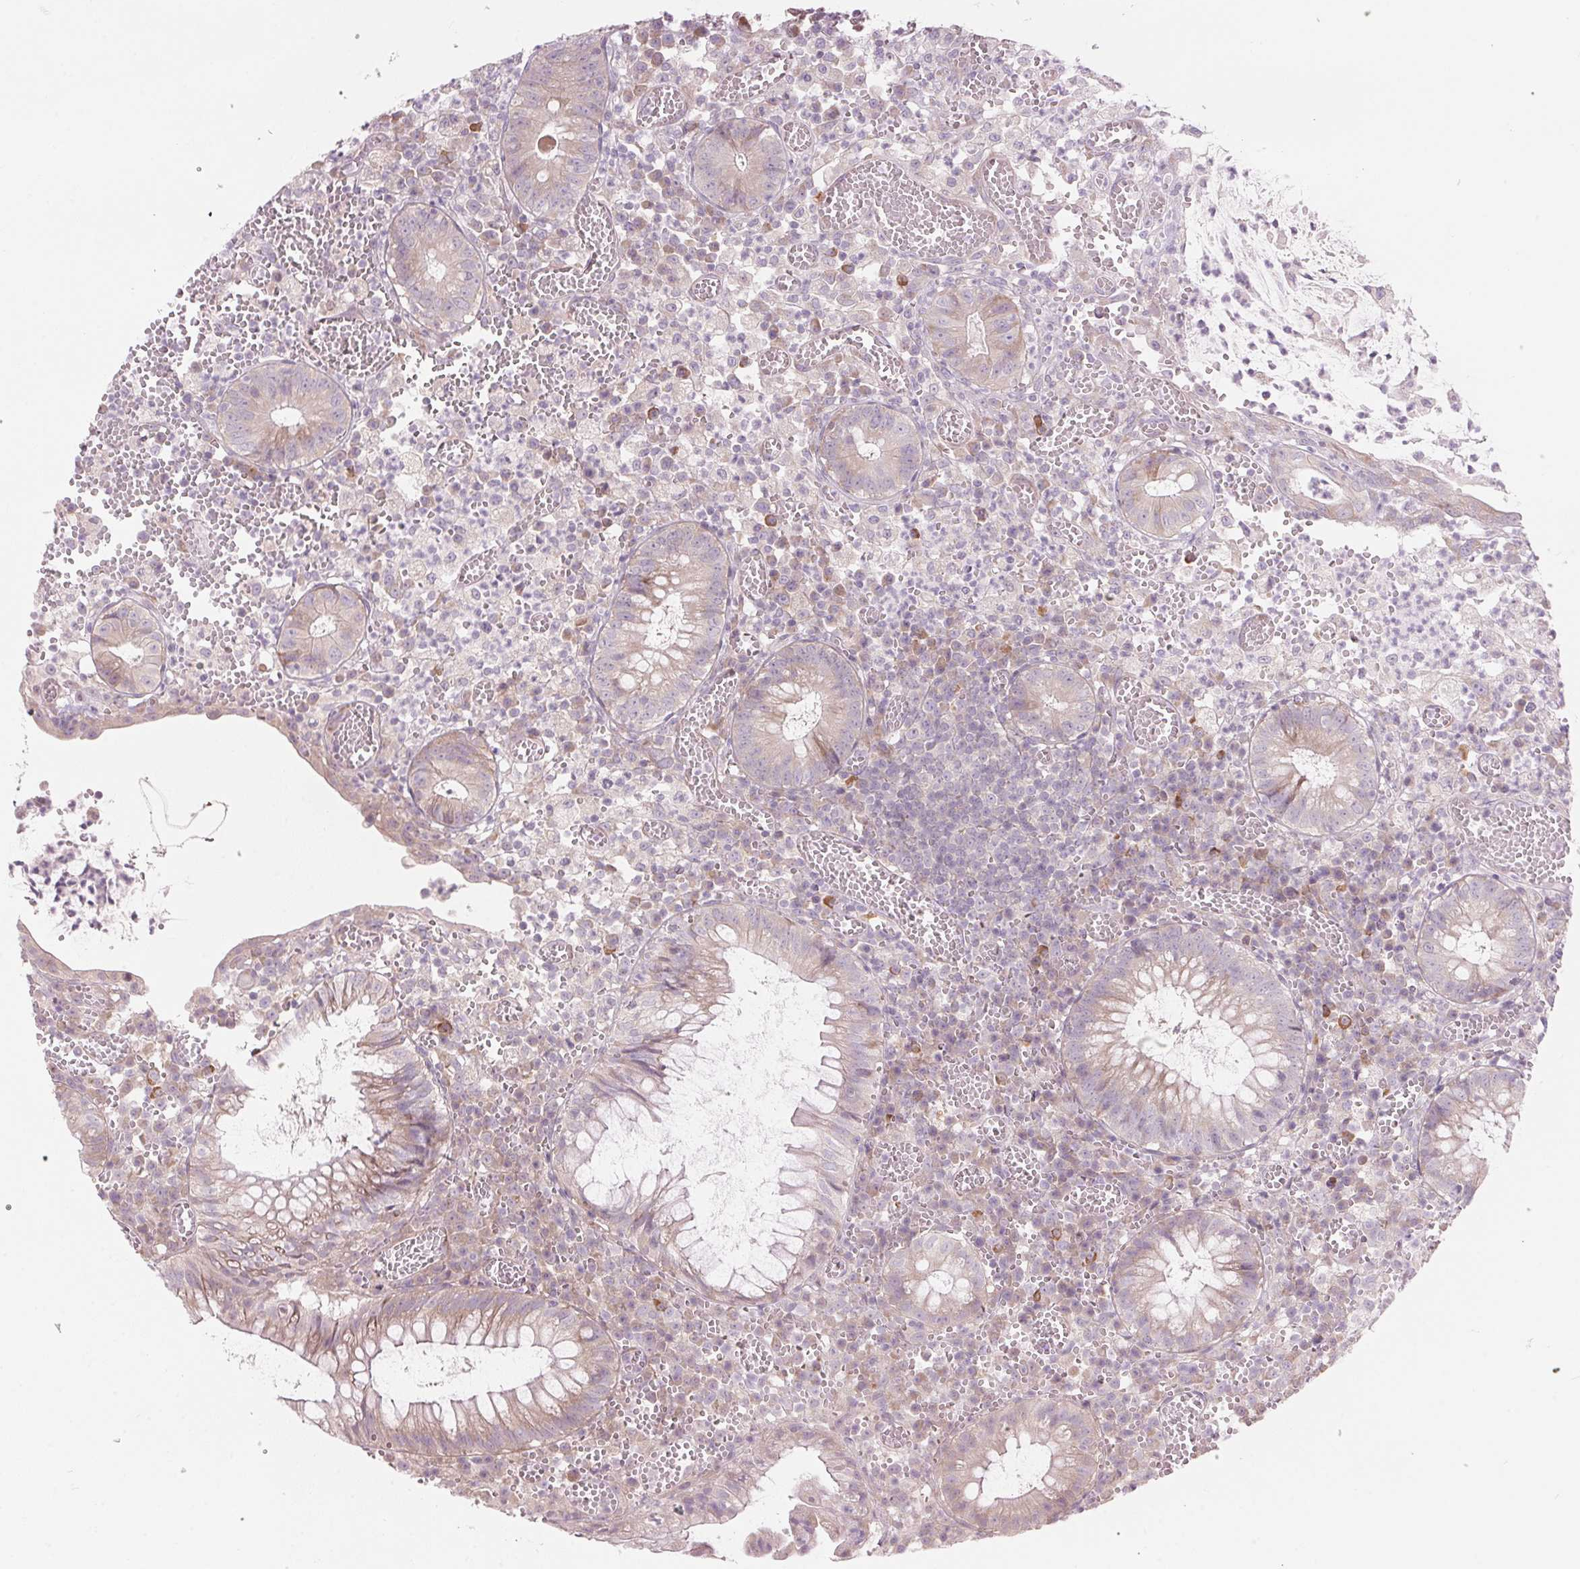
{"staining": {"intensity": "weak", "quantity": "<25%", "location": "cytoplasmic/membranous"}, "tissue": "colorectal cancer", "cell_type": "Tumor cells", "image_type": "cancer", "snomed": [{"axis": "morphology", "description": "Normal tissue, NOS"}, {"axis": "morphology", "description": "Adenocarcinoma, NOS"}, {"axis": "topography", "description": "Colon"}], "caption": "Immunohistochemistry photomicrograph of neoplastic tissue: human colorectal adenocarcinoma stained with DAB reveals no significant protein positivity in tumor cells.", "gene": "GNMT", "patient": {"sex": "male", "age": 65}}